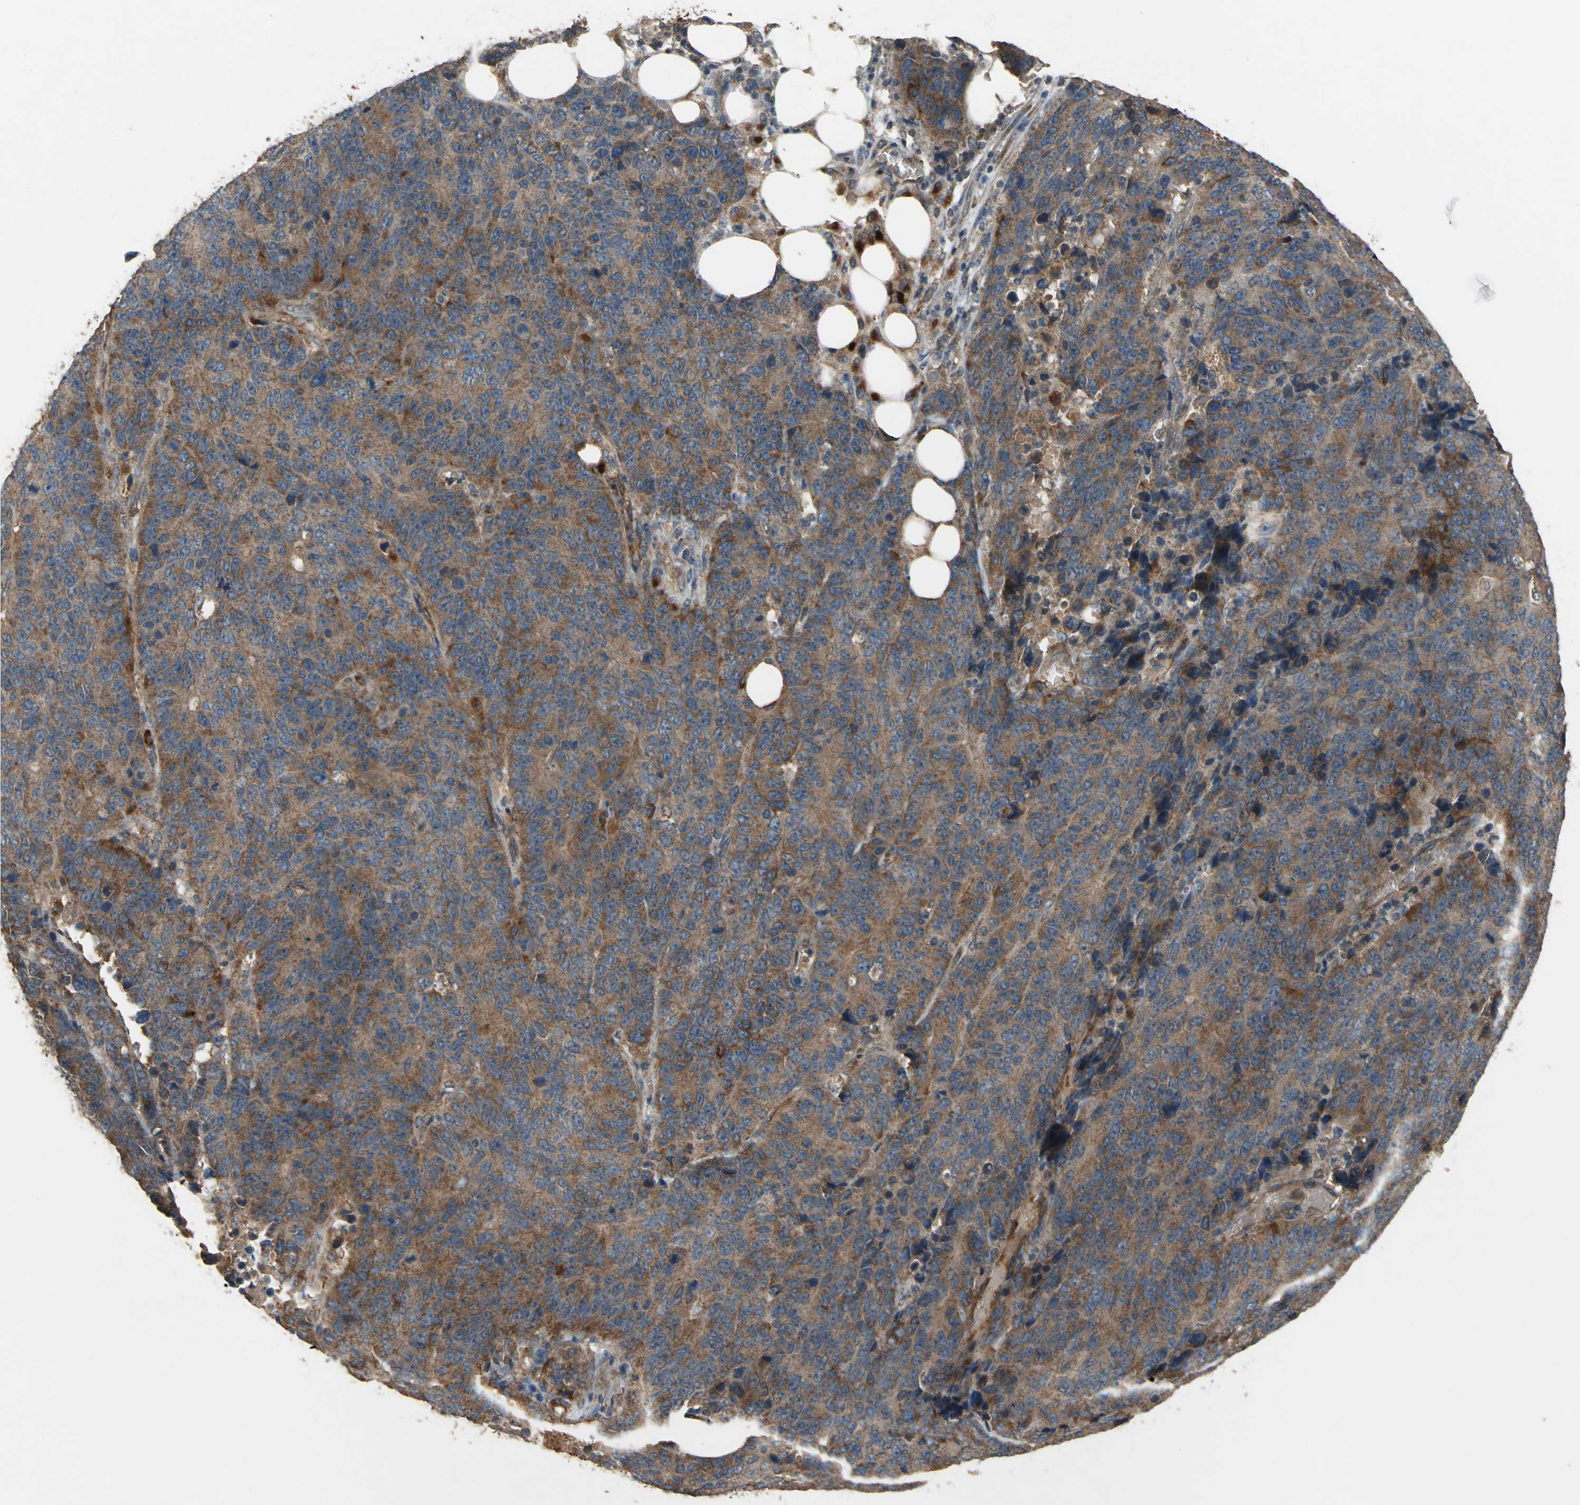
{"staining": {"intensity": "strong", "quantity": ">75%", "location": "cytoplasmic/membranous"}, "tissue": "colorectal cancer", "cell_type": "Tumor cells", "image_type": "cancer", "snomed": [{"axis": "morphology", "description": "Adenocarcinoma, NOS"}, {"axis": "topography", "description": "Colon"}], "caption": "DAB (3,3'-diaminobenzidine) immunohistochemical staining of colorectal adenocarcinoma demonstrates strong cytoplasmic/membranous protein staining in approximately >75% of tumor cells.", "gene": "POLRMT", "patient": {"sex": "female", "age": 86}}